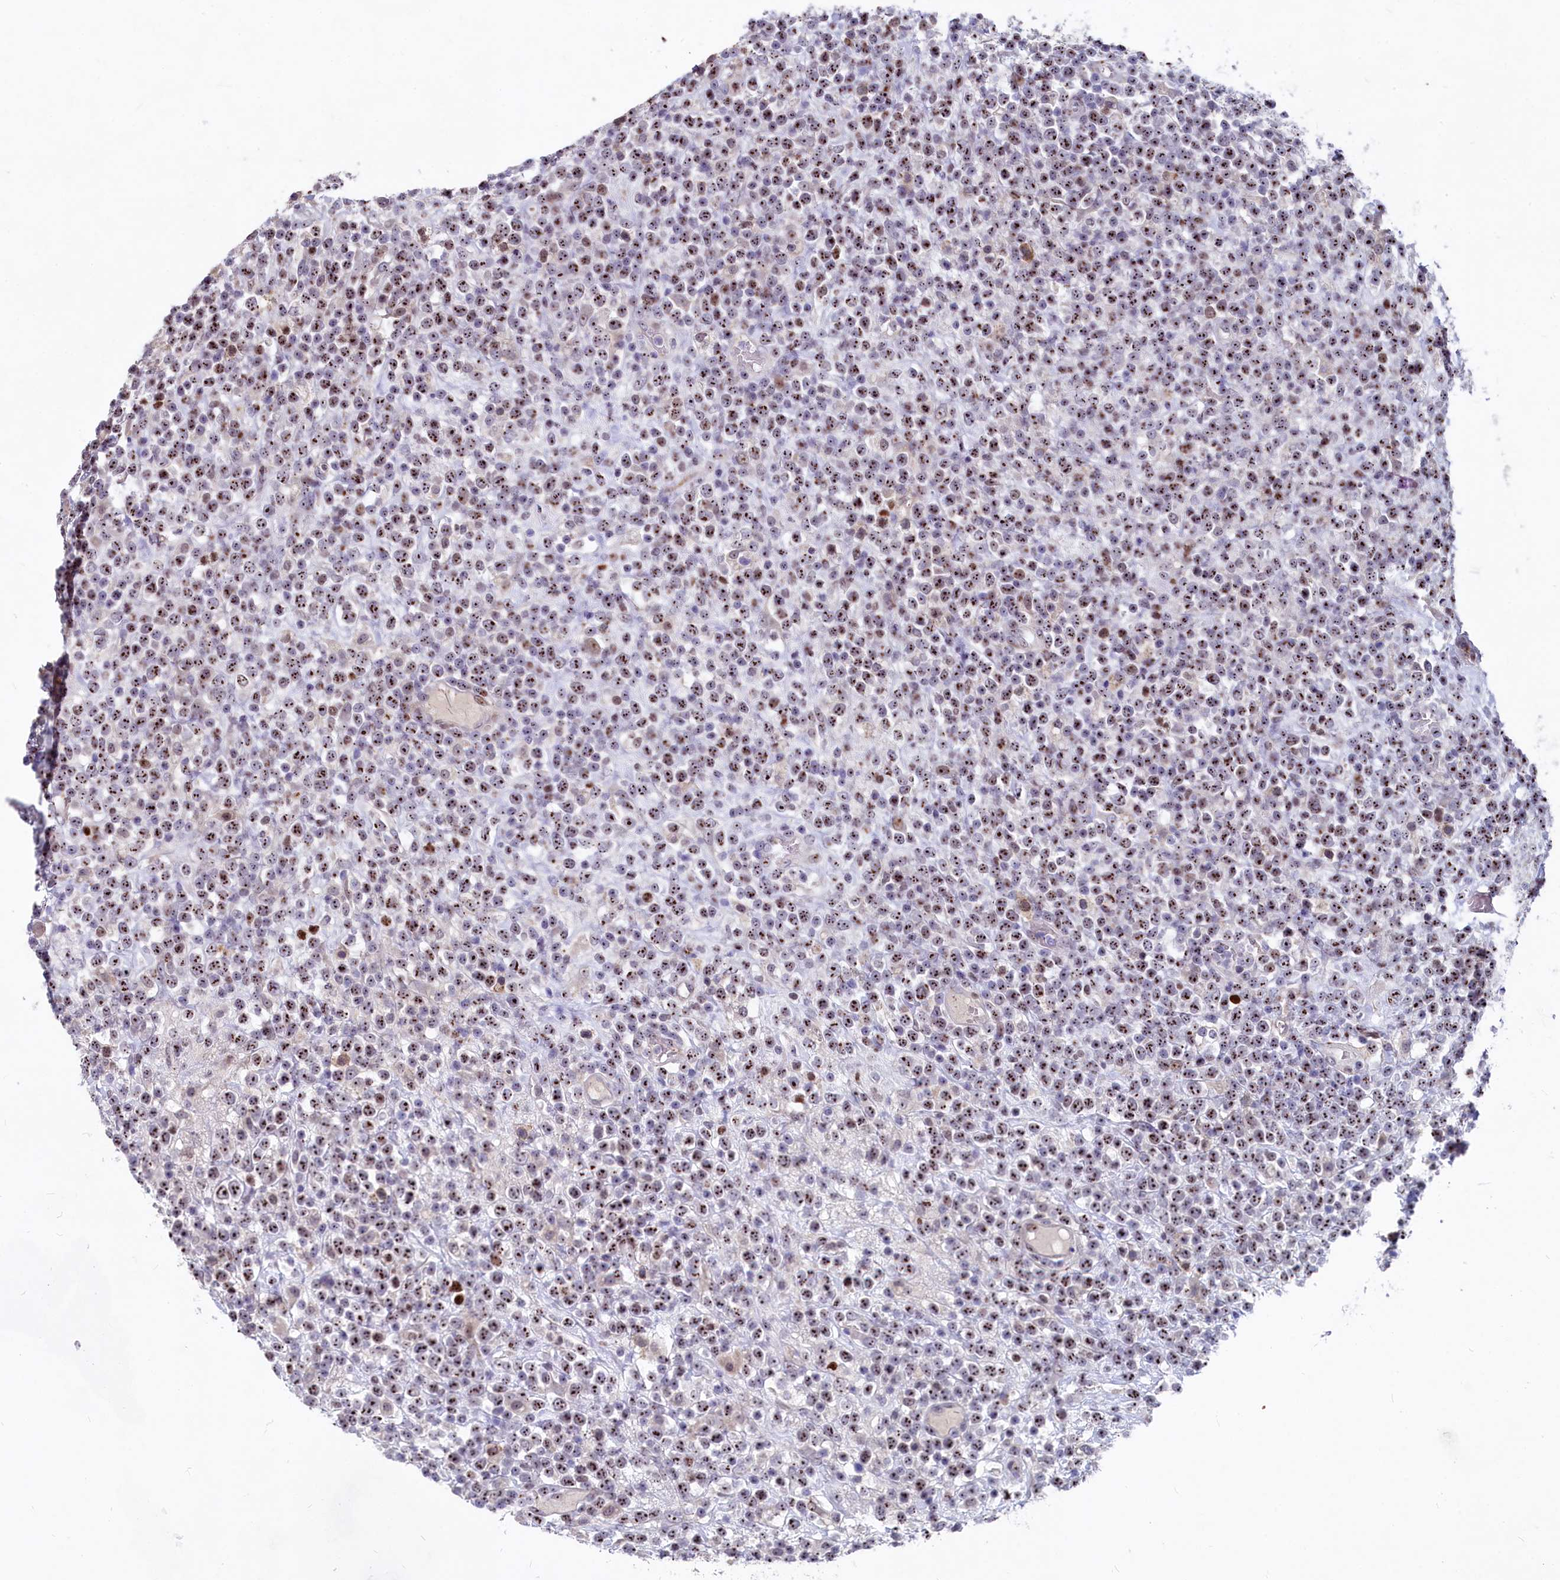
{"staining": {"intensity": "moderate", "quantity": ">75%", "location": "nuclear"}, "tissue": "lymphoma", "cell_type": "Tumor cells", "image_type": "cancer", "snomed": [{"axis": "morphology", "description": "Malignant lymphoma, non-Hodgkin's type, High grade"}, {"axis": "topography", "description": "Colon"}], "caption": "Protein positivity by immunohistochemistry (IHC) demonstrates moderate nuclear positivity in approximately >75% of tumor cells in malignant lymphoma, non-Hodgkin's type (high-grade).", "gene": "ASXL3", "patient": {"sex": "female", "age": 53}}